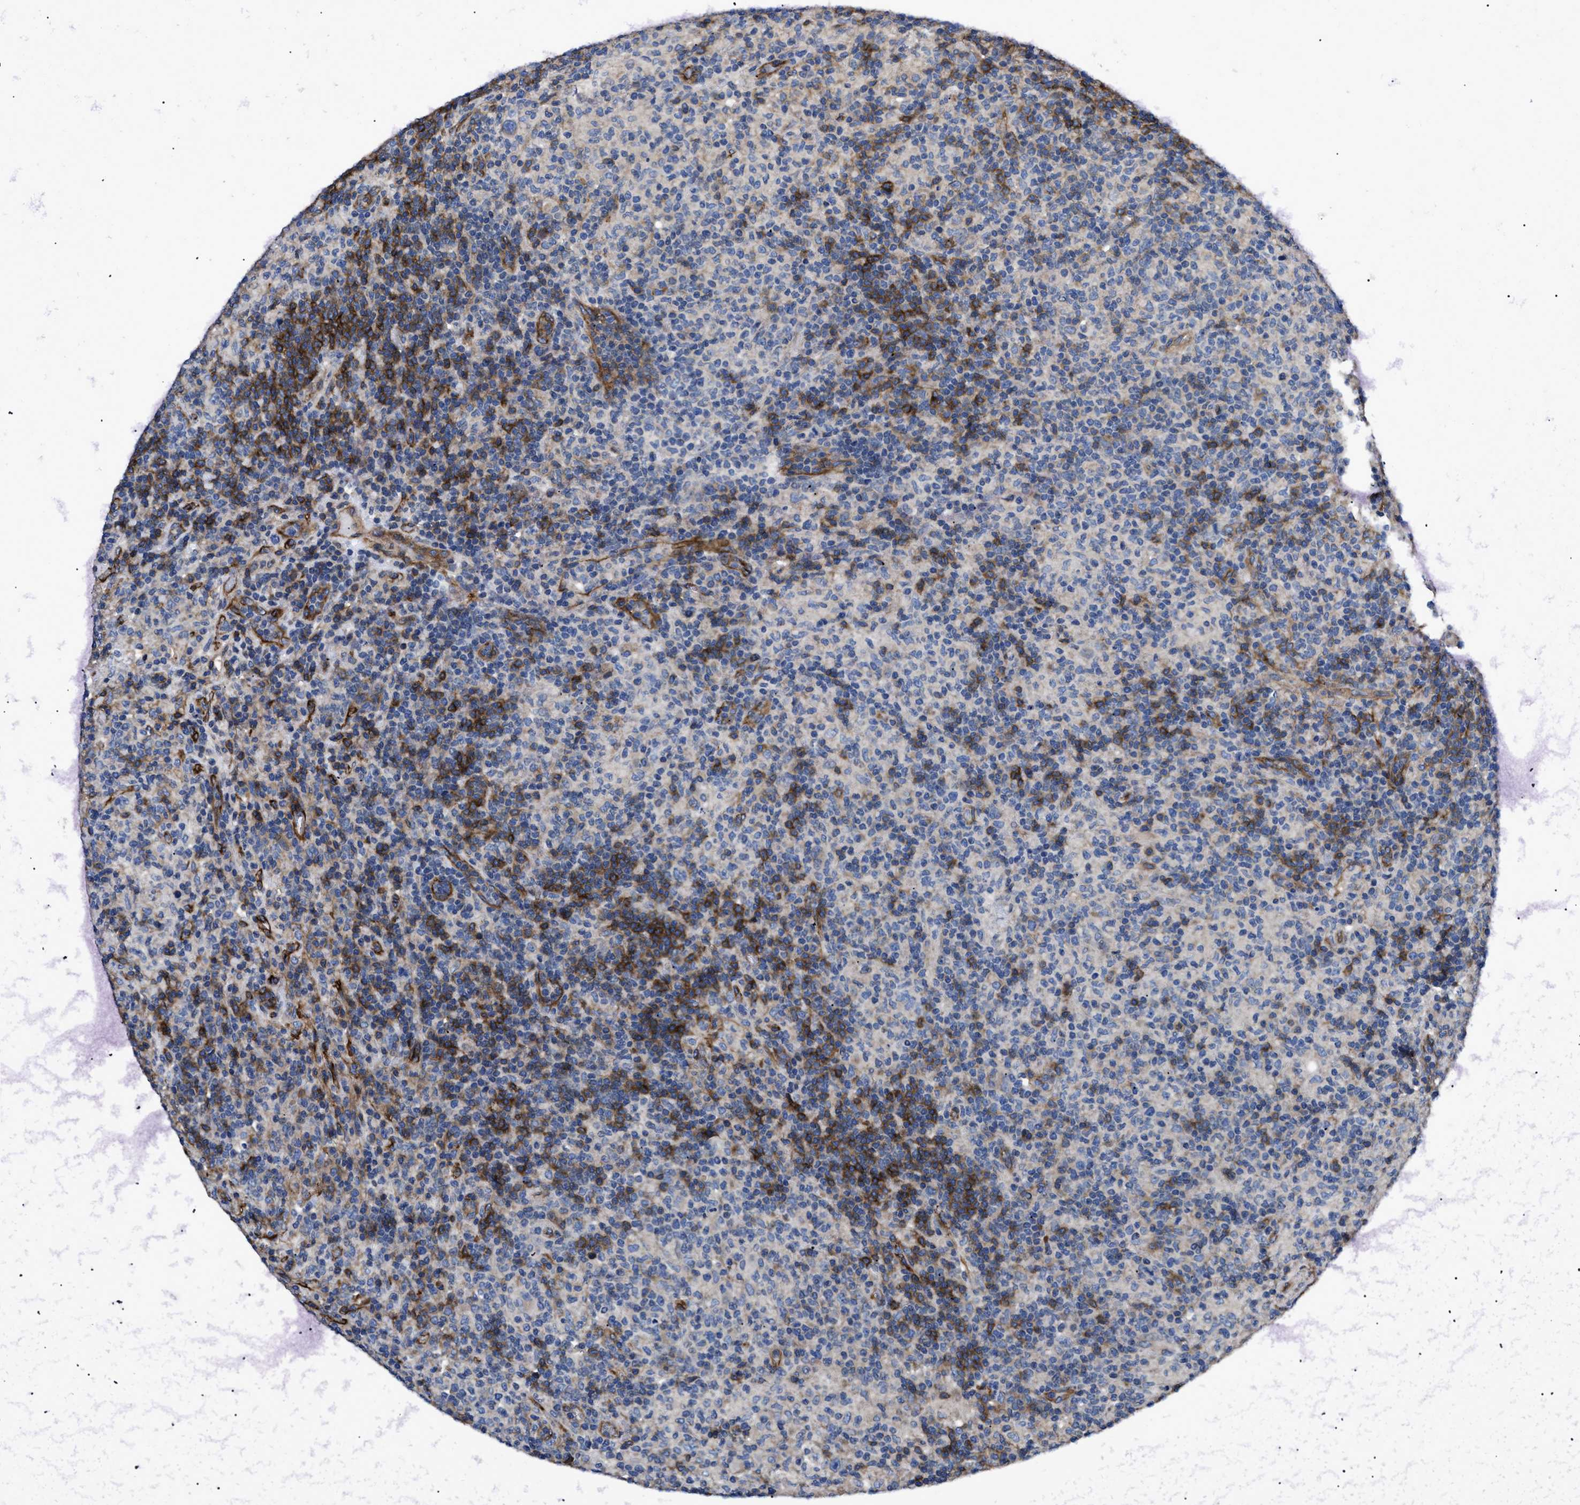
{"staining": {"intensity": "negative", "quantity": "none", "location": "none"}, "tissue": "lymphoma", "cell_type": "Tumor cells", "image_type": "cancer", "snomed": [{"axis": "morphology", "description": "Hodgkin's disease, NOS"}, {"axis": "topography", "description": "Lymph node"}], "caption": "High power microscopy histopathology image of an immunohistochemistry (IHC) micrograph of Hodgkin's disease, revealing no significant staining in tumor cells. (Stains: DAB immunohistochemistry with hematoxylin counter stain, Microscopy: brightfield microscopy at high magnification).", "gene": "NT5E", "patient": {"sex": "male", "age": 70}}